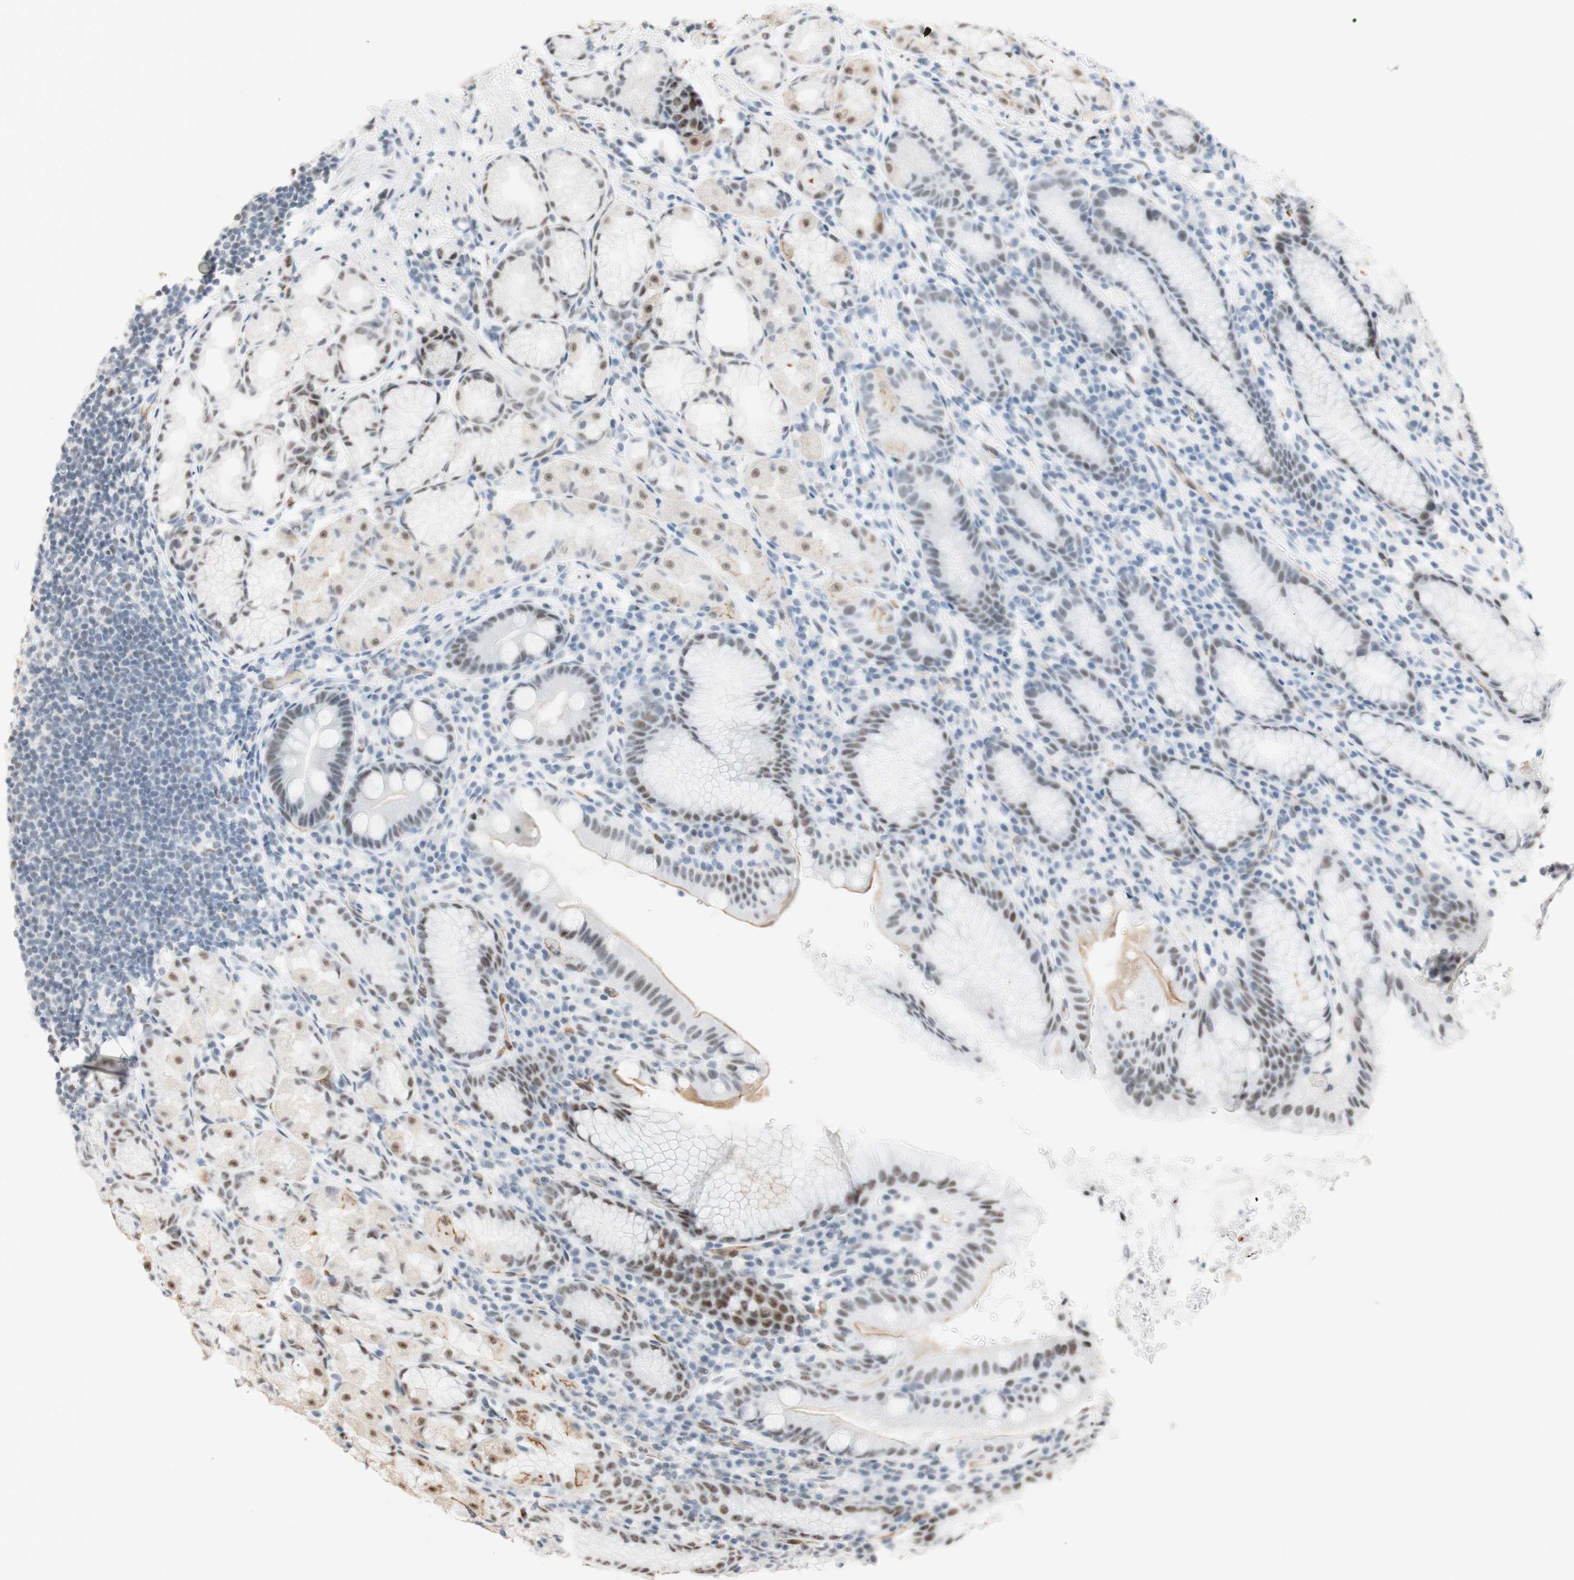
{"staining": {"intensity": "moderate", "quantity": "25%-75%", "location": "nuclear"}, "tissue": "stomach", "cell_type": "Glandular cells", "image_type": "normal", "snomed": [{"axis": "morphology", "description": "Normal tissue, NOS"}, {"axis": "topography", "description": "Stomach, lower"}], "caption": "A brown stain labels moderate nuclear staining of a protein in glandular cells of normal human stomach. The staining was performed using DAB, with brown indicating positive protein expression. Nuclei are stained blue with hematoxylin.", "gene": "SAP18", "patient": {"sex": "male", "age": 52}}